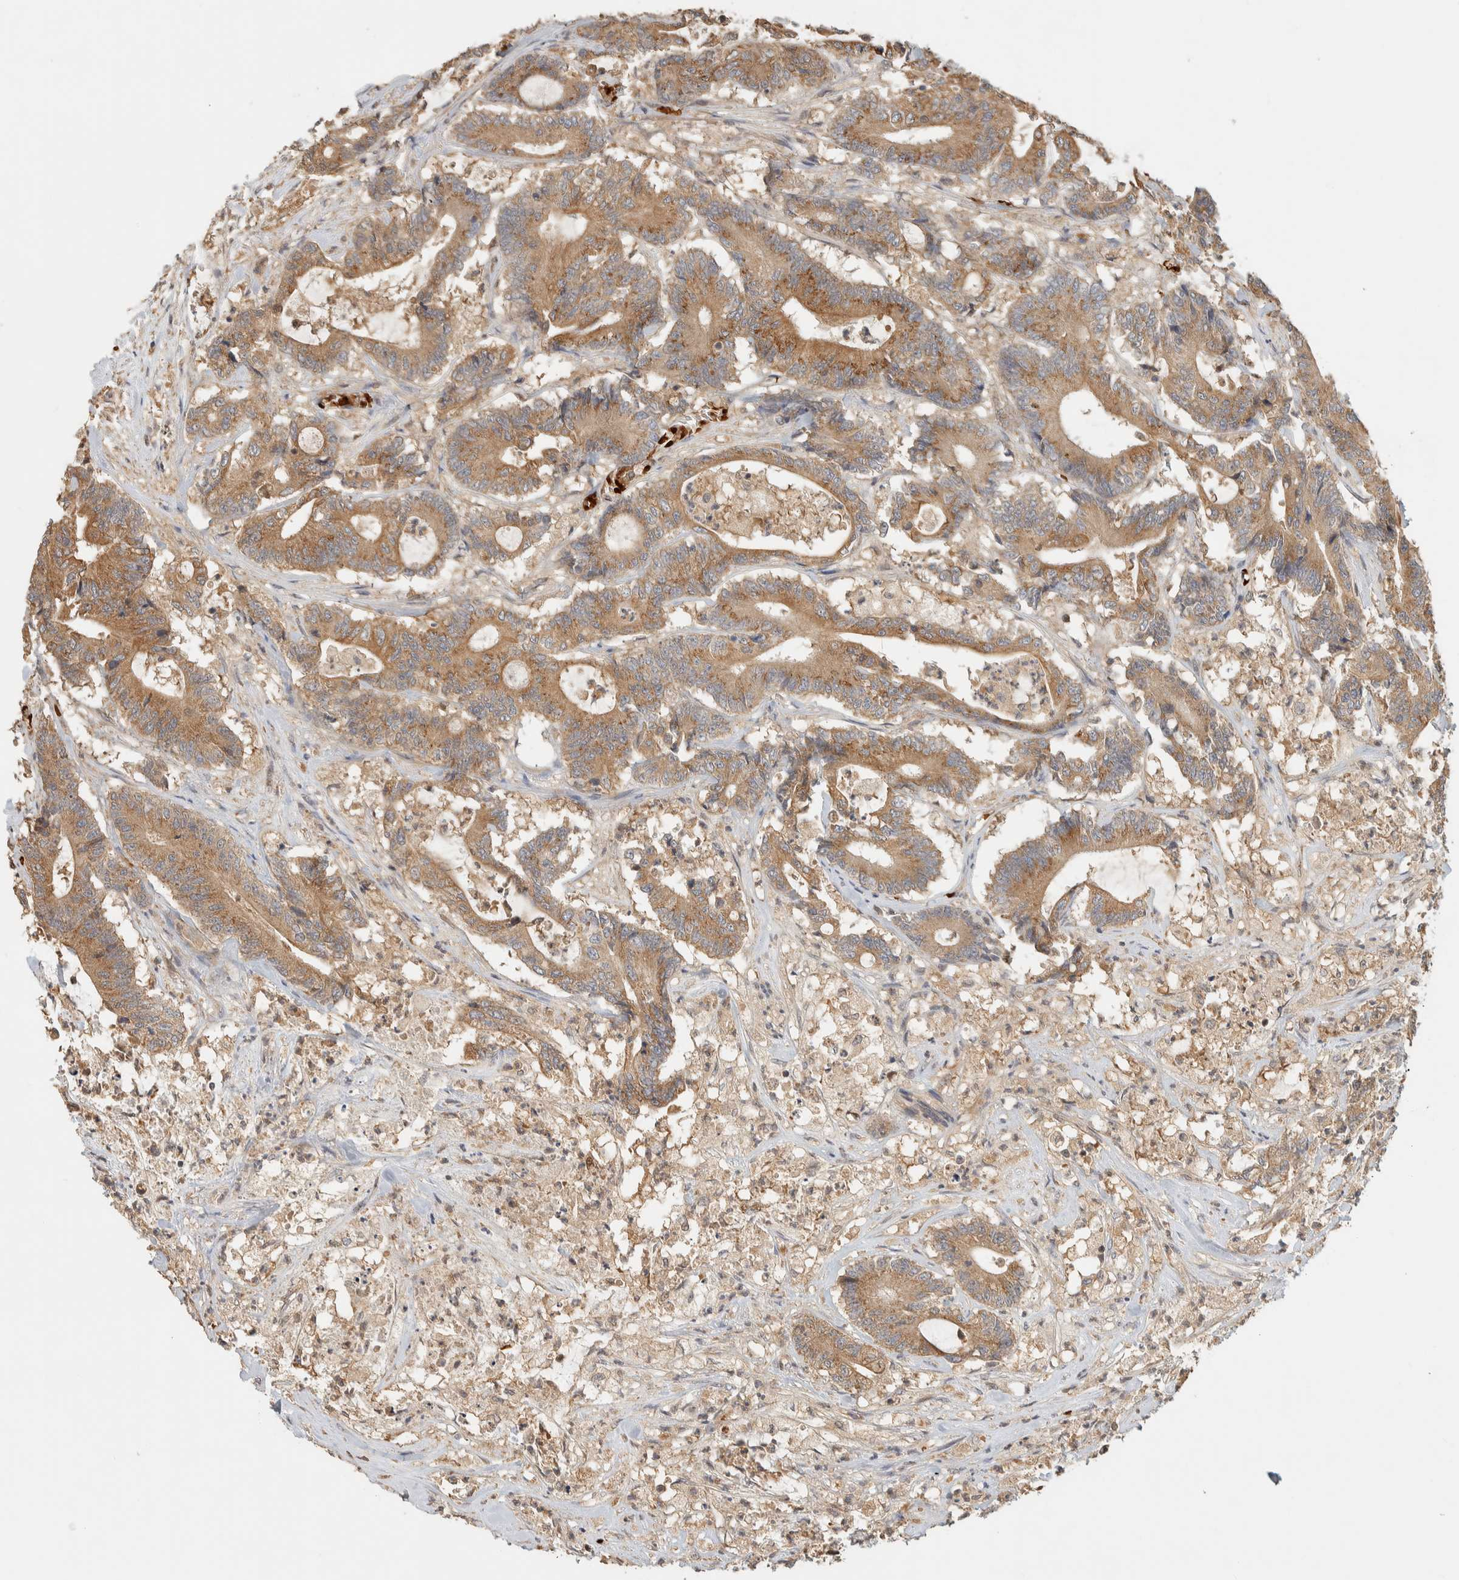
{"staining": {"intensity": "moderate", "quantity": ">75%", "location": "cytoplasmic/membranous"}, "tissue": "colorectal cancer", "cell_type": "Tumor cells", "image_type": "cancer", "snomed": [{"axis": "morphology", "description": "Adenocarcinoma, NOS"}, {"axis": "topography", "description": "Colon"}], "caption": "Moderate cytoplasmic/membranous staining is identified in about >75% of tumor cells in adenocarcinoma (colorectal).", "gene": "TTI2", "patient": {"sex": "female", "age": 84}}